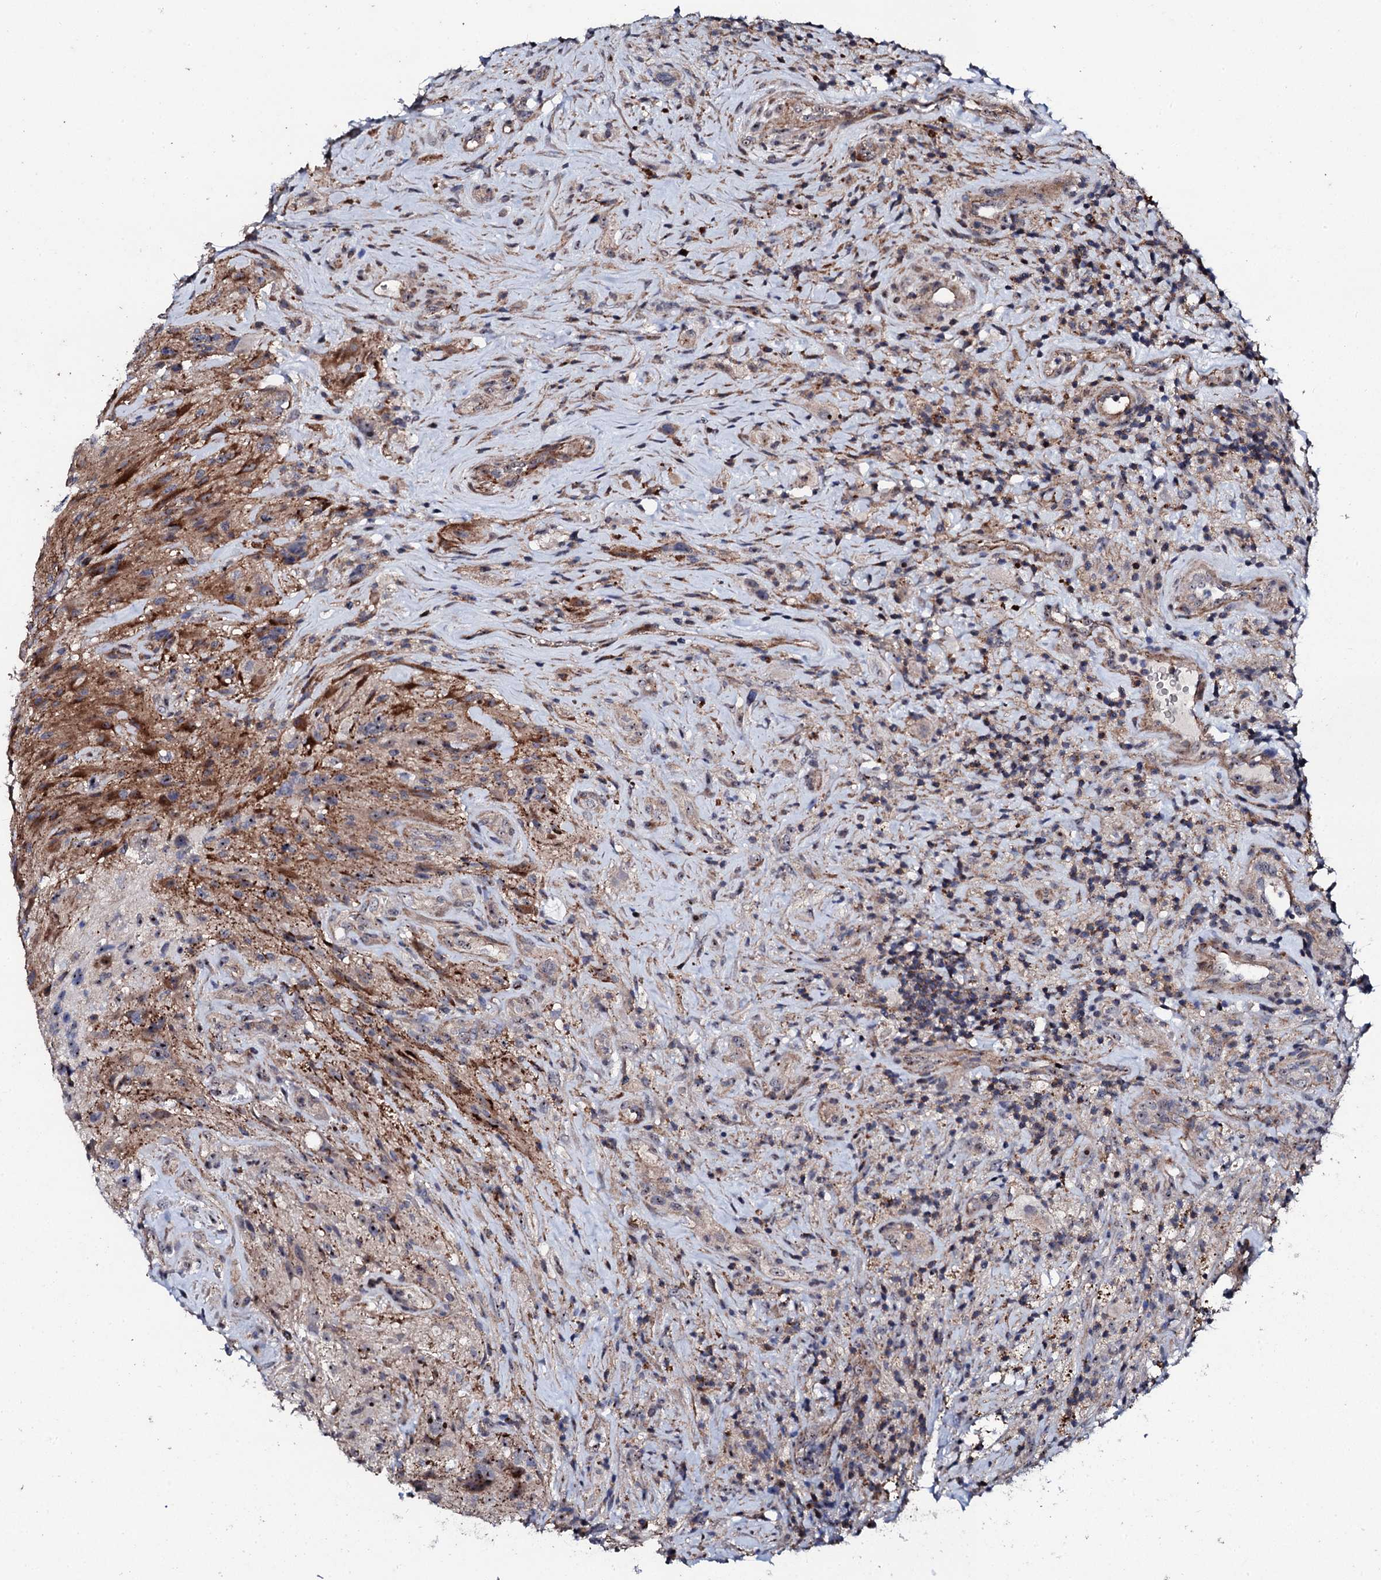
{"staining": {"intensity": "moderate", "quantity": "<25%", "location": "cytoplasmic/membranous"}, "tissue": "glioma", "cell_type": "Tumor cells", "image_type": "cancer", "snomed": [{"axis": "morphology", "description": "Glioma, malignant, High grade"}, {"axis": "topography", "description": "Brain"}], "caption": "A high-resolution micrograph shows immunohistochemistry (IHC) staining of glioma, which shows moderate cytoplasmic/membranous staining in approximately <25% of tumor cells.", "gene": "GTPBP4", "patient": {"sex": "male", "age": 69}}